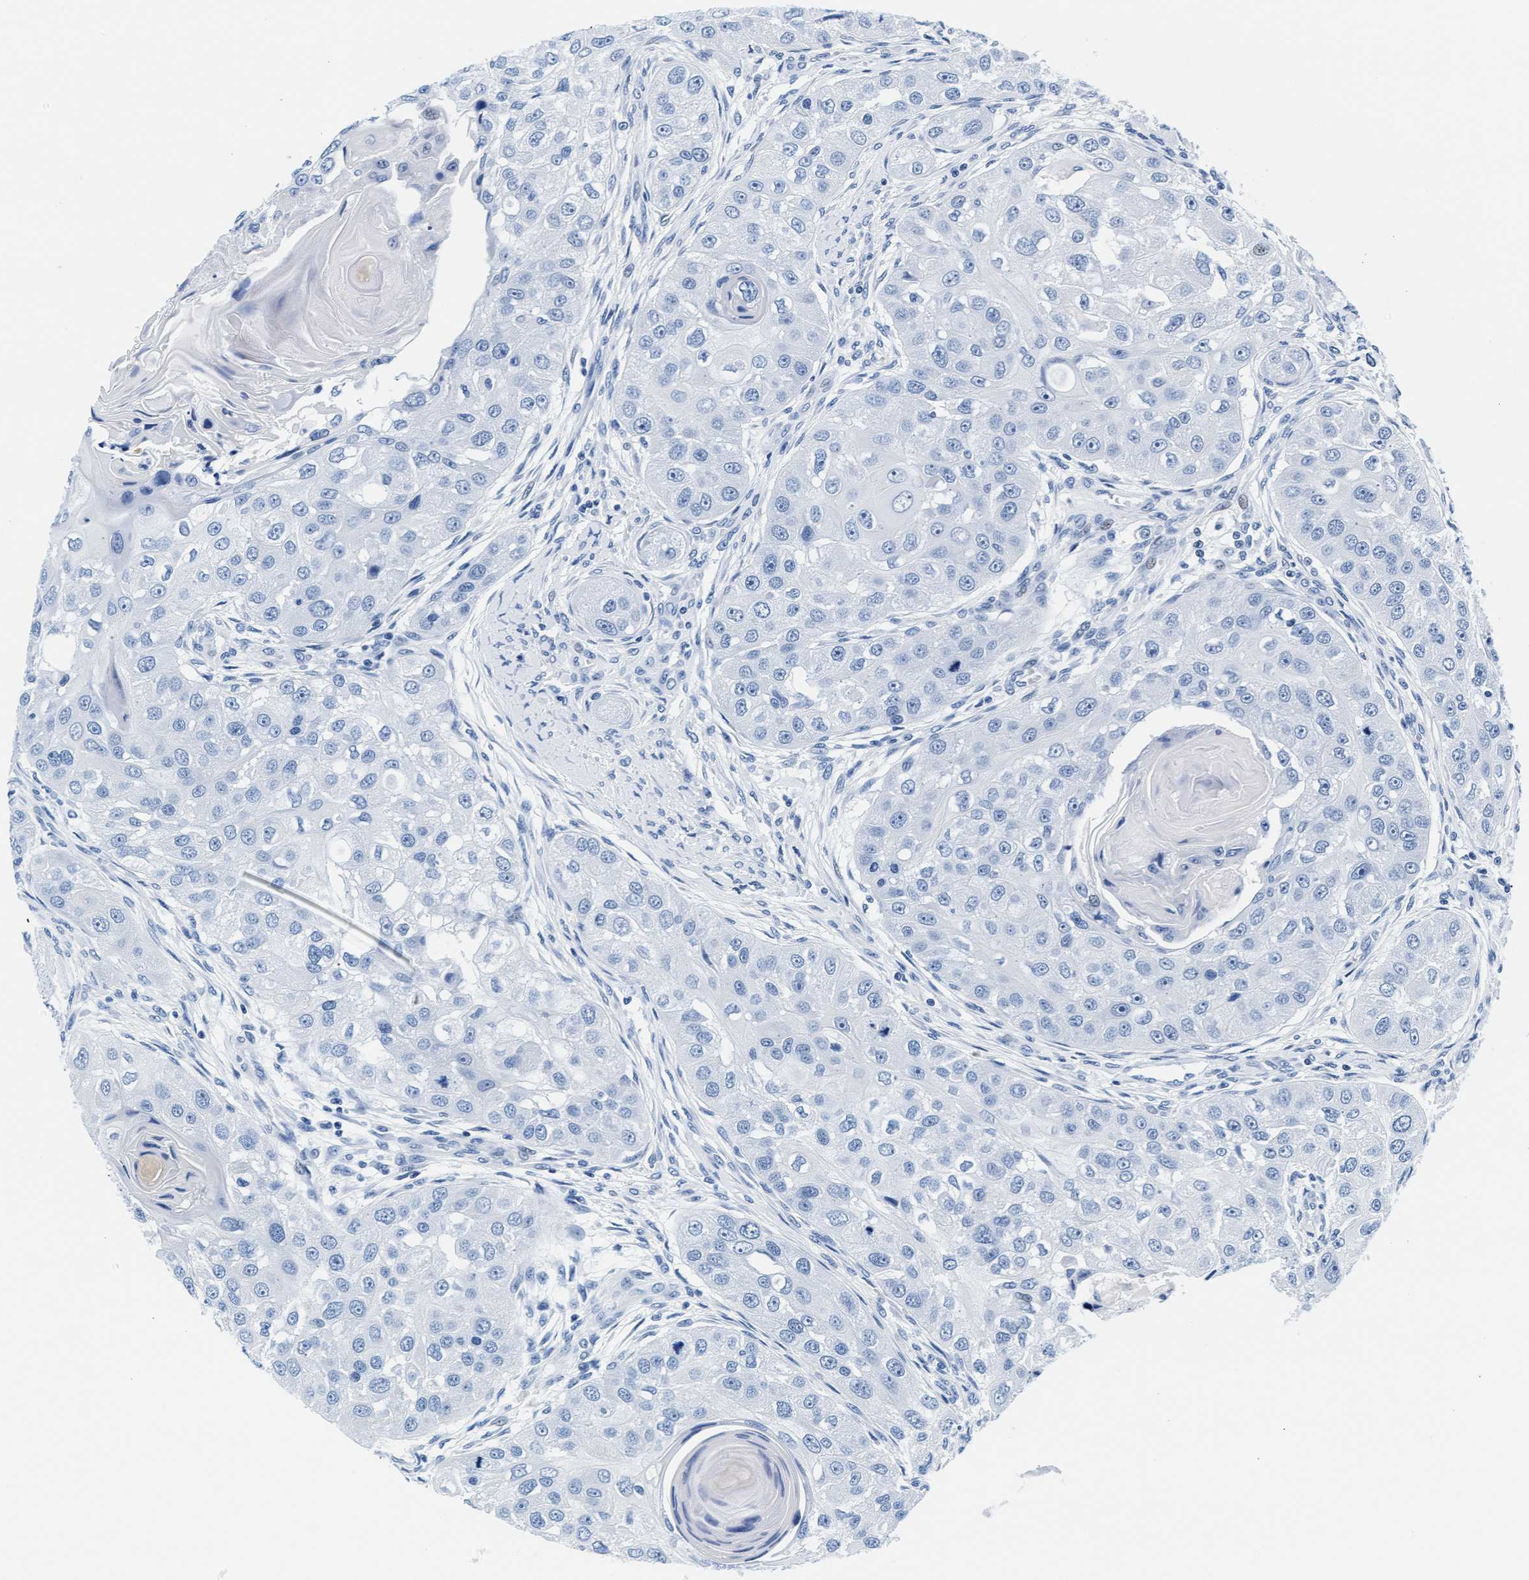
{"staining": {"intensity": "negative", "quantity": "none", "location": "none"}, "tissue": "head and neck cancer", "cell_type": "Tumor cells", "image_type": "cancer", "snomed": [{"axis": "morphology", "description": "Normal tissue, NOS"}, {"axis": "morphology", "description": "Squamous cell carcinoma, NOS"}, {"axis": "topography", "description": "Skeletal muscle"}, {"axis": "topography", "description": "Head-Neck"}], "caption": "Head and neck cancer stained for a protein using immunohistochemistry reveals no staining tumor cells.", "gene": "MMP8", "patient": {"sex": "male", "age": 51}}